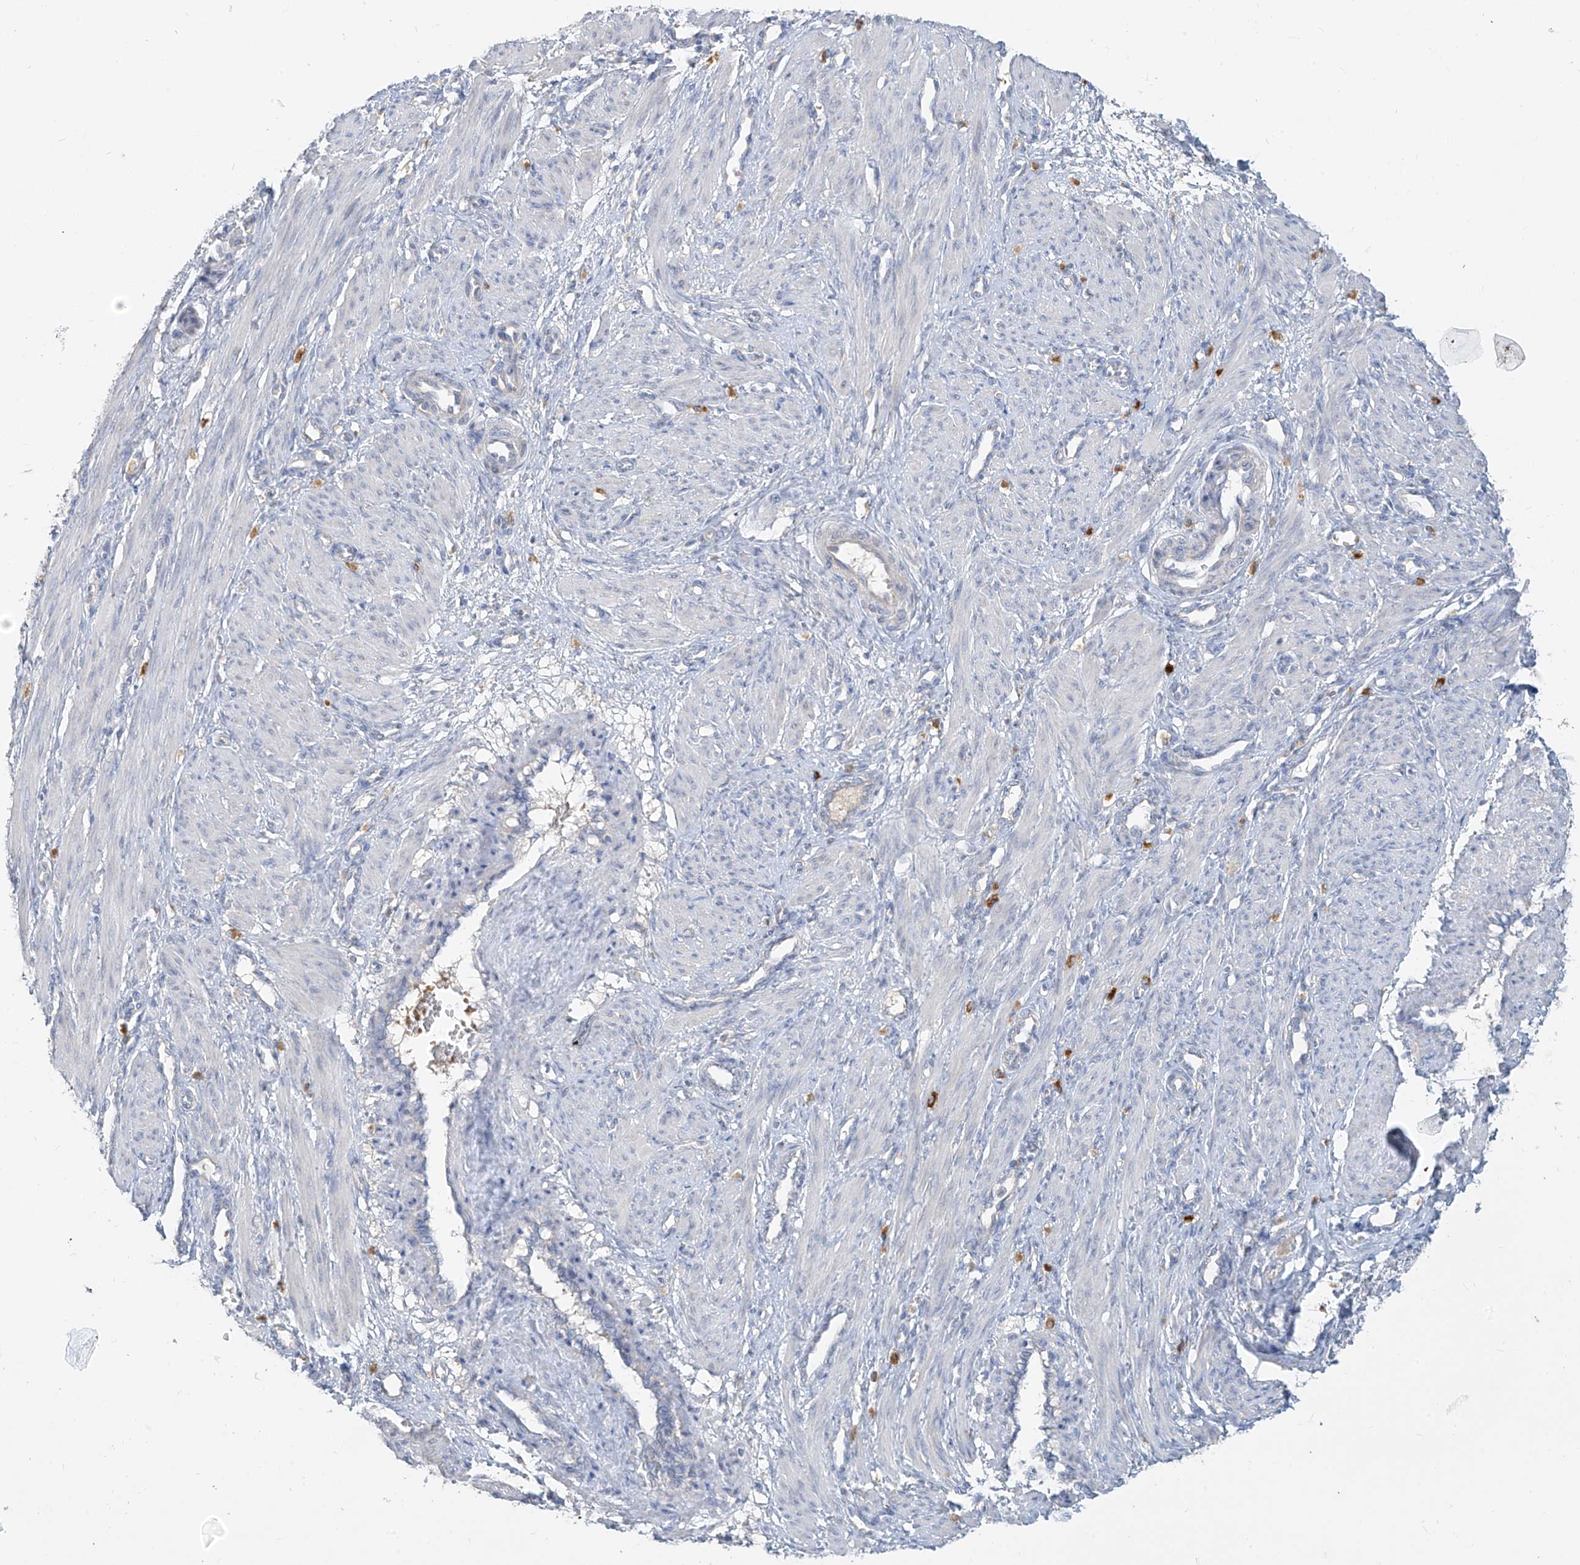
{"staining": {"intensity": "negative", "quantity": "none", "location": "none"}, "tissue": "smooth muscle", "cell_type": "Smooth muscle cells", "image_type": "normal", "snomed": [{"axis": "morphology", "description": "Normal tissue, NOS"}, {"axis": "topography", "description": "Endometrium"}], "caption": "DAB immunohistochemical staining of benign smooth muscle reveals no significant positivity in smooth muscle cells.", "gene": "DGKQ", "patient": {"sex": "female", "age": 33}}